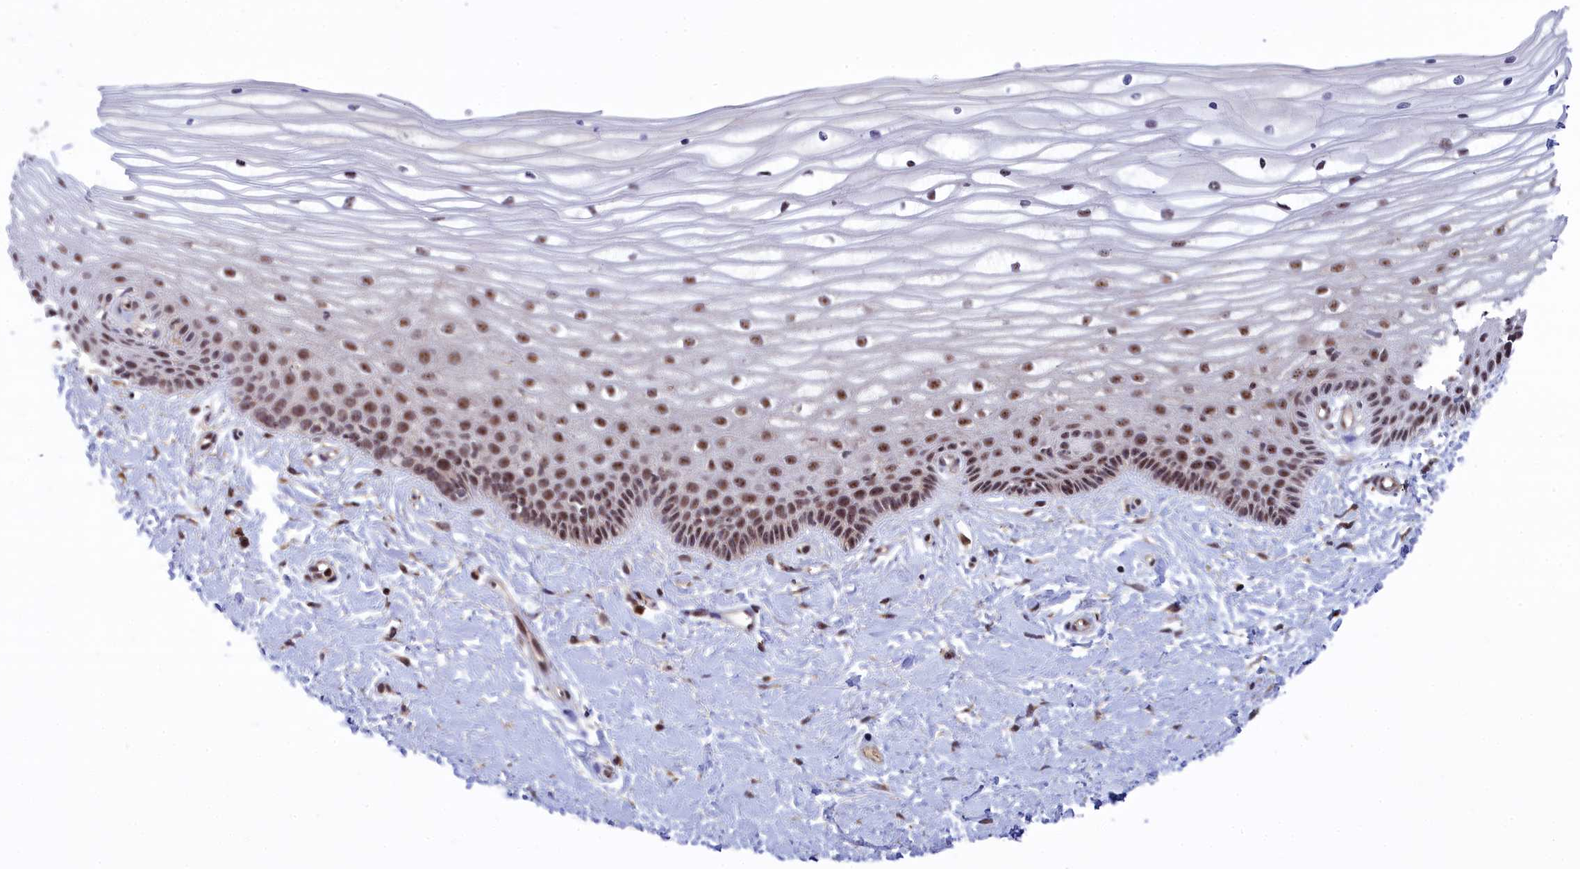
{"staining": {"intensity": "moderate", "quantity": ">75%", "location": "nuclear"}, "tissue": "vagina", "cell_type": "Squamous epithelial cells", "image_type": "normal", "snomed": [{"axis": "morphology", "description": "Normal tissue, NOS"}, {"axis": "topography", "description": "Vagina"}, {"axis": "topography", "description": "Cervix"}], "caption": "Vagina stained with DAB immunohistochemistry (IHC) exhibits medium levels of moderate nuclear expression in approximately >75% of squamous epithelial cells.", "gene": "TAB1", "patient": {"sex": "female", "age": 40}}